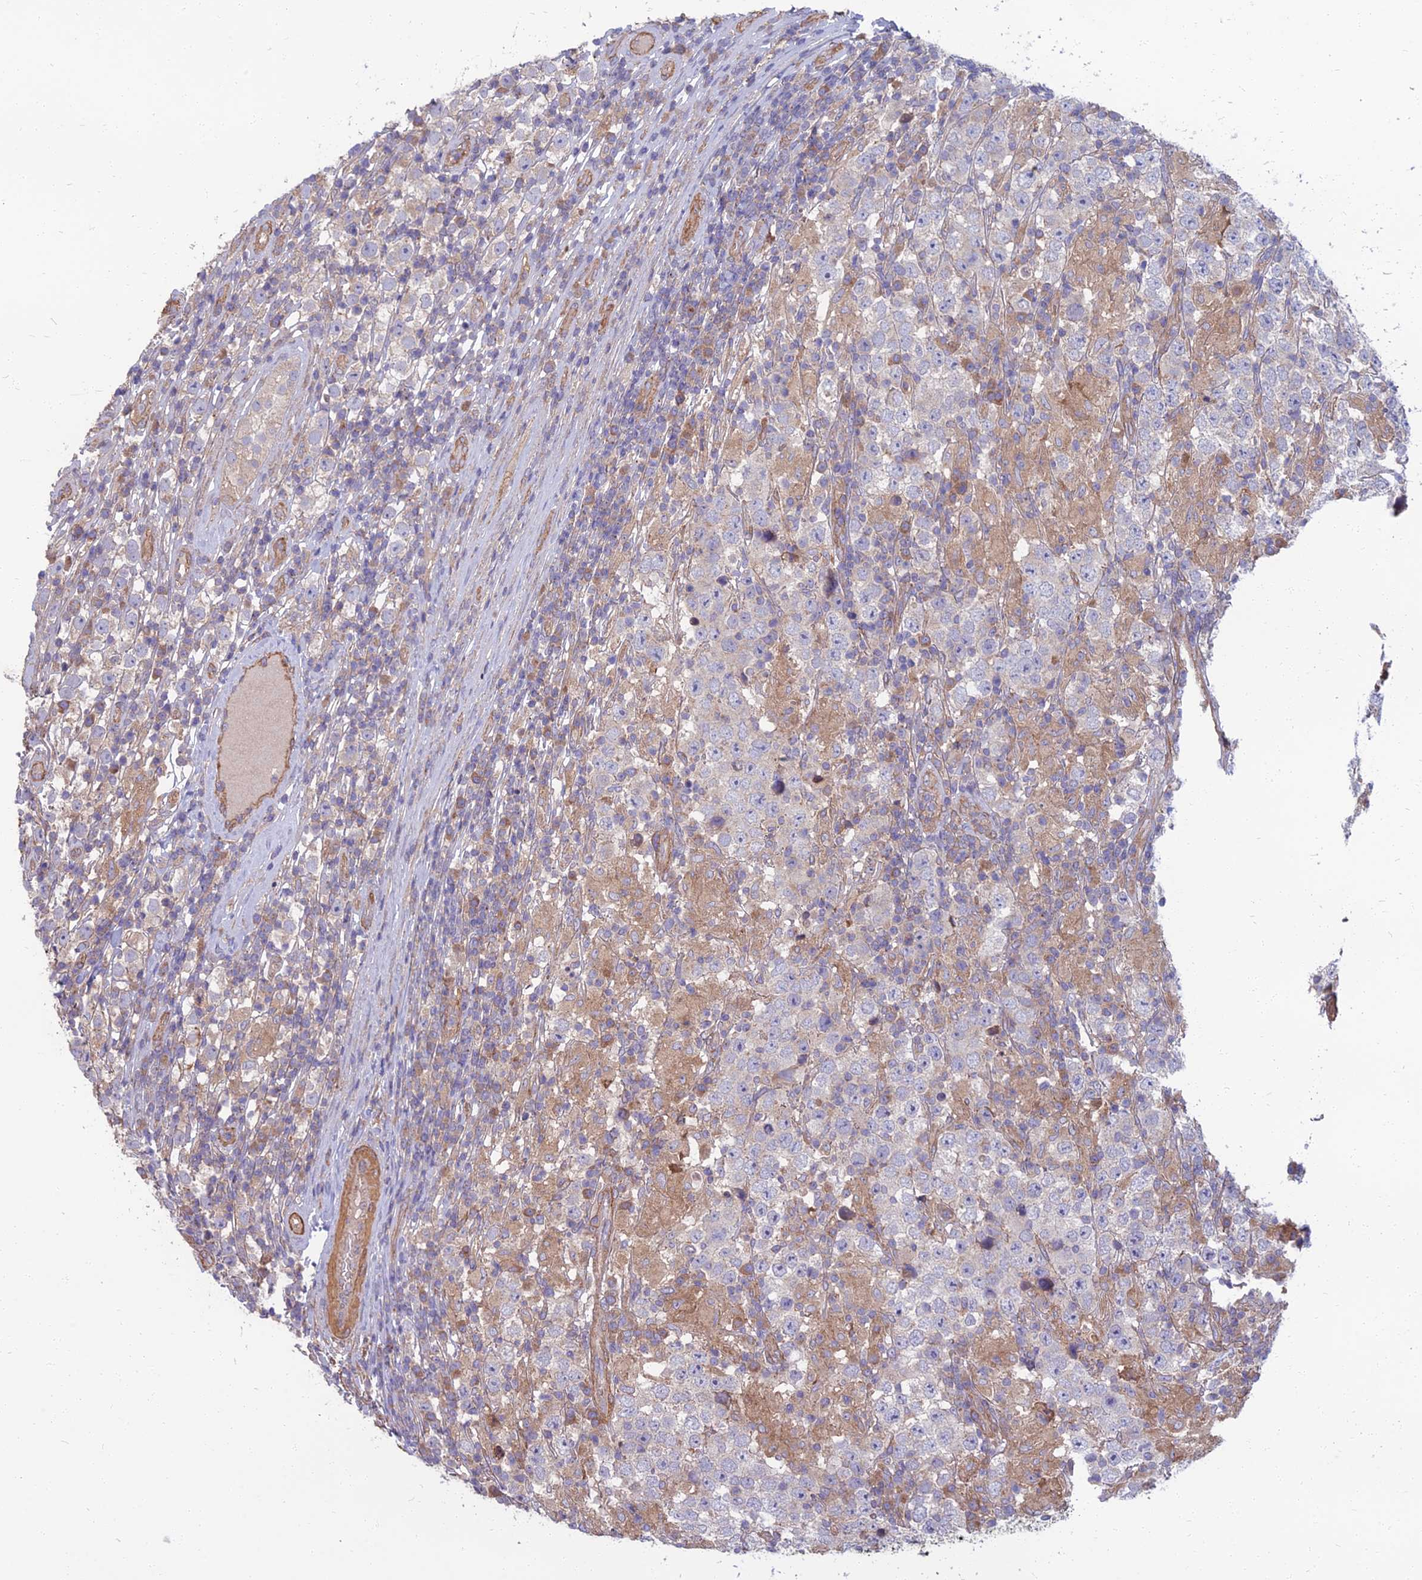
{"staining": {"intensity": "negative", "quantity": "none", "location": "none"}, "tissue": "testis cancer", "cell_type": "Tumor cells", "image_type": "cancer", "snomed": [{"axis": "morphology", "description": "Normal tissue, NOS"}, {"axis": "morphology", "description": "Urothelial carcinoma, High grade"}, {"axis": "morphology", "description": "Seminoma, NOS"}, {"axis": "morphology", "description": "Carcinoma, Embryonal, NOS"}, {"axis": "topography", "description": "Urinary bladder"}, {"axis": "topography", "description": "Testis"}], "caption": "Immunohistochemistry histopathology image of human testis cancer stained for a protein (brown), which reveals no staining in tumor cells.", "gene": "WDR24", "patient": {"sex": "male", "age": 41}}